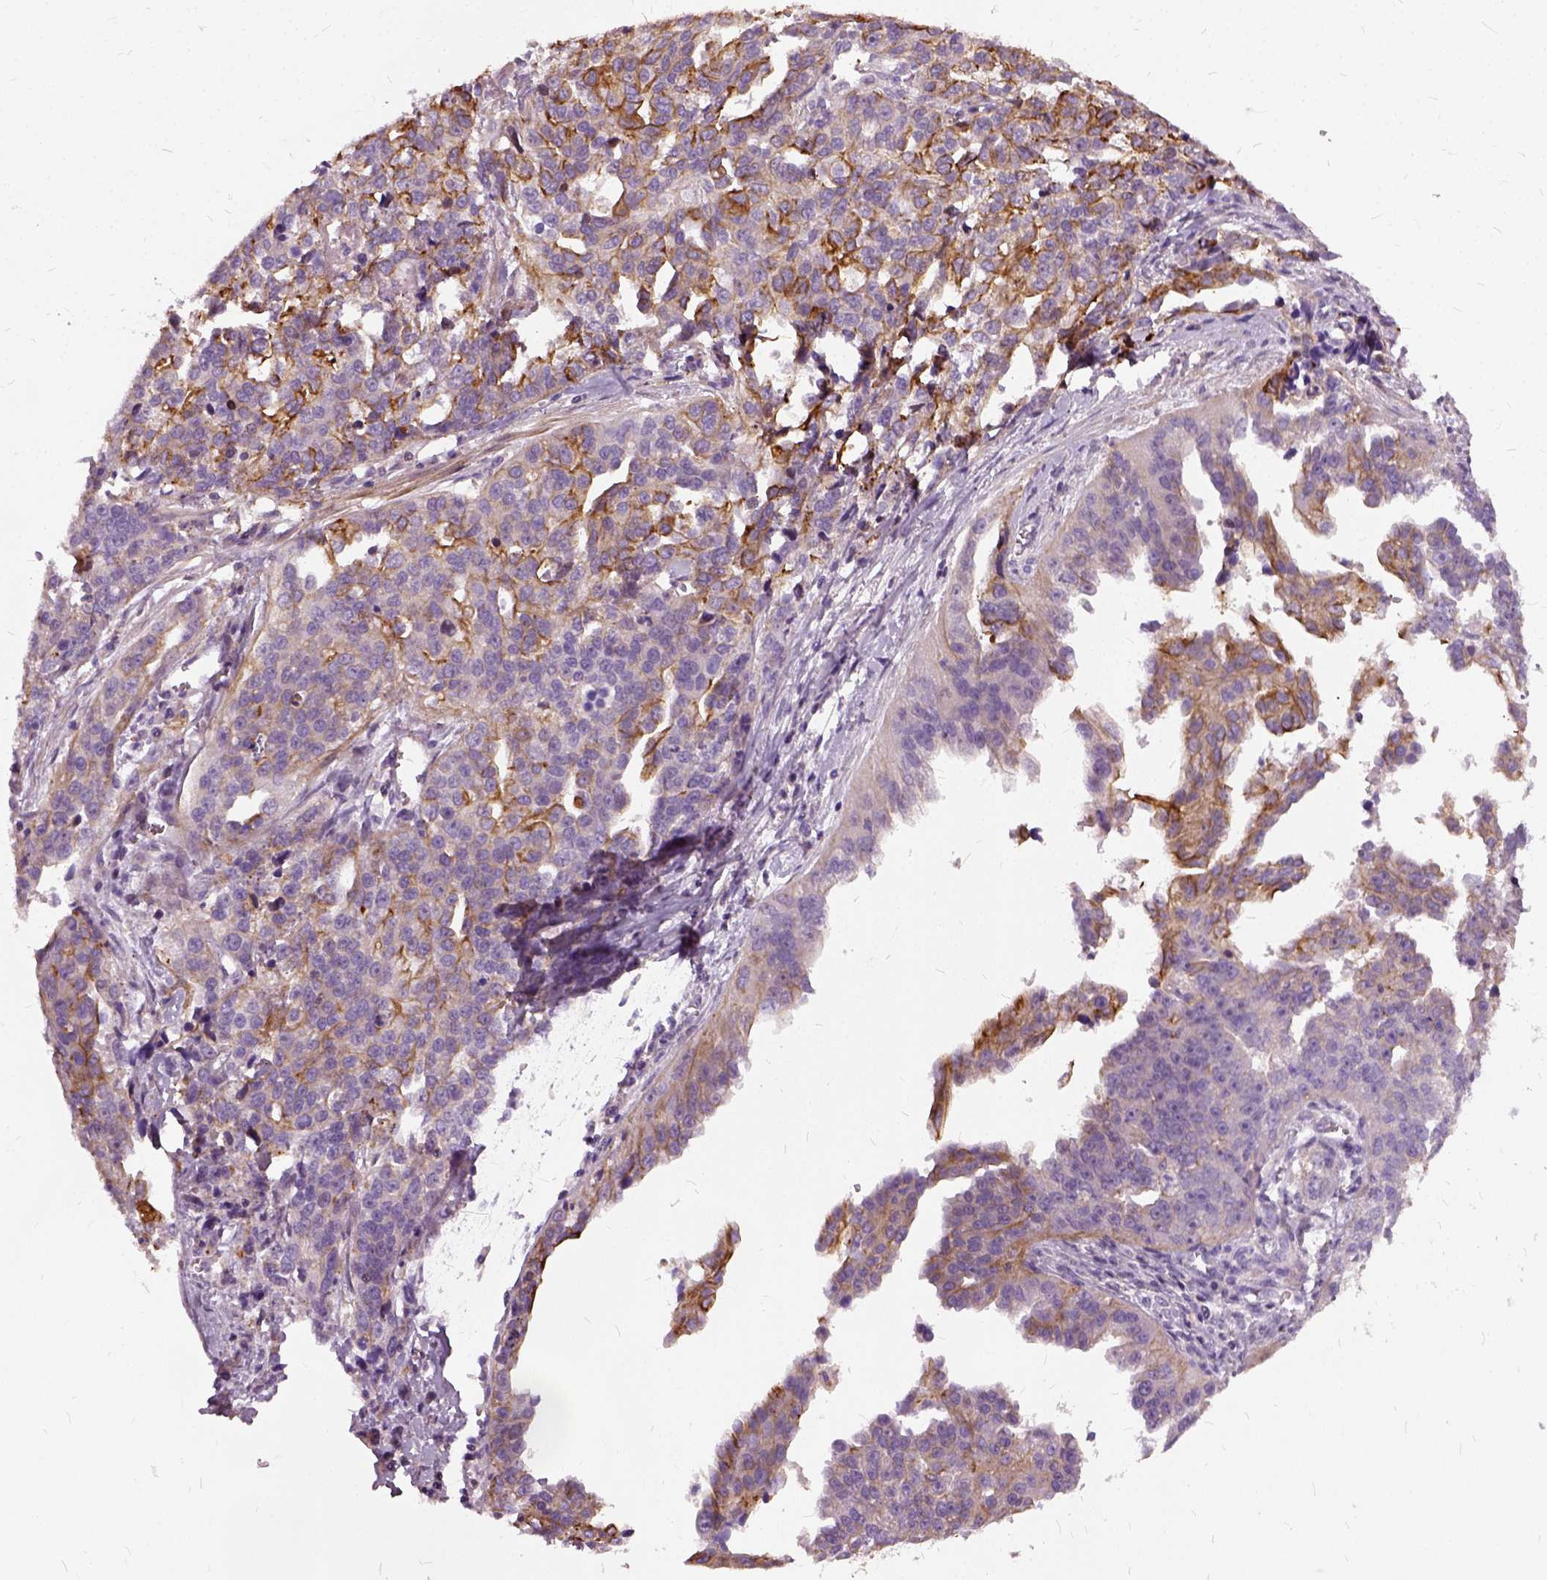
{"staining": {"intensity": "moderate", "quantity": "25%-75%", "location": "cytoplasmic/membranous"}, "tissue": "ovarian cancer", "cell_type": "Tumor cells", "image_type": "cancer", "snomed": [{"axis": "morphology", "description": "Cystadenocarcinoma, serous, NOS"}, {"axis": "topography", "description": "Ovary"}], "caption": "An immunohistochemistry histopathology image of neoplastic tissue is shown. Protein staining in brown shows moderate cytoplasmic/membranous positivity in ovarian cancer within tumor cells.", "gene": "ILRUN", "patient": {"sex": "female", "age": 75}}